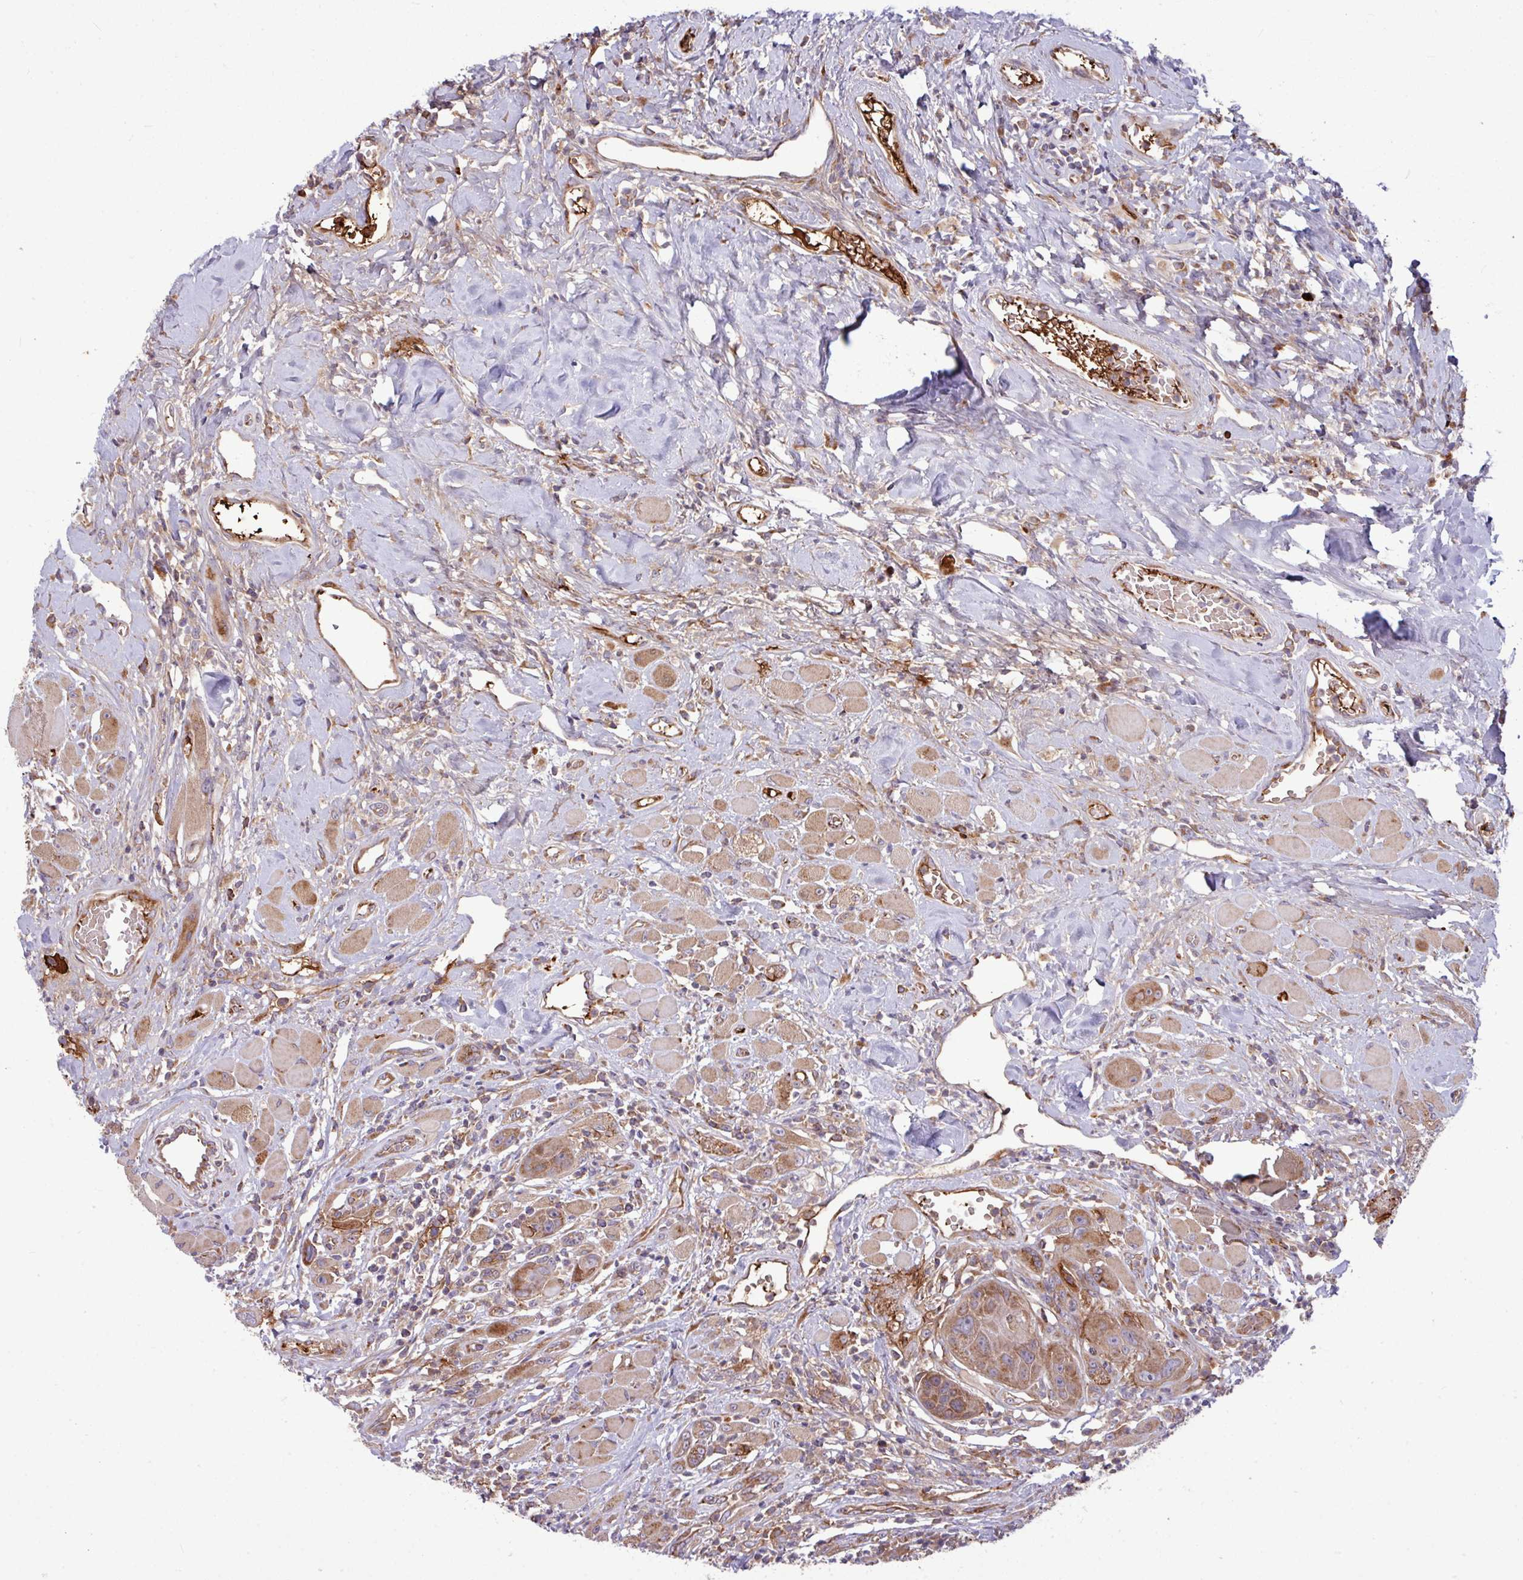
{"staining": {"intensity": "moderate", "quantity": ">75%", "location": "cytoplasmic/membranous"}, "tissue": "head and neck cancer", "cell_type": "Tumor cells", "image_type": "cancer", "snomed": [{"axis": "morphology", "description": "Squamous cell carcinoma, NOS"}, {"axis": "topography", "description": "Head-Neck"}], "caption": "Immunohistochemical staining of squamous cell carcinoma (head and neck) displays medium levels of moderate cytoplasmic/membranous protein expression in about >75% of tumor cells.", "gene": "LSM12", "patient": {"sex": "female", "age": 59}}